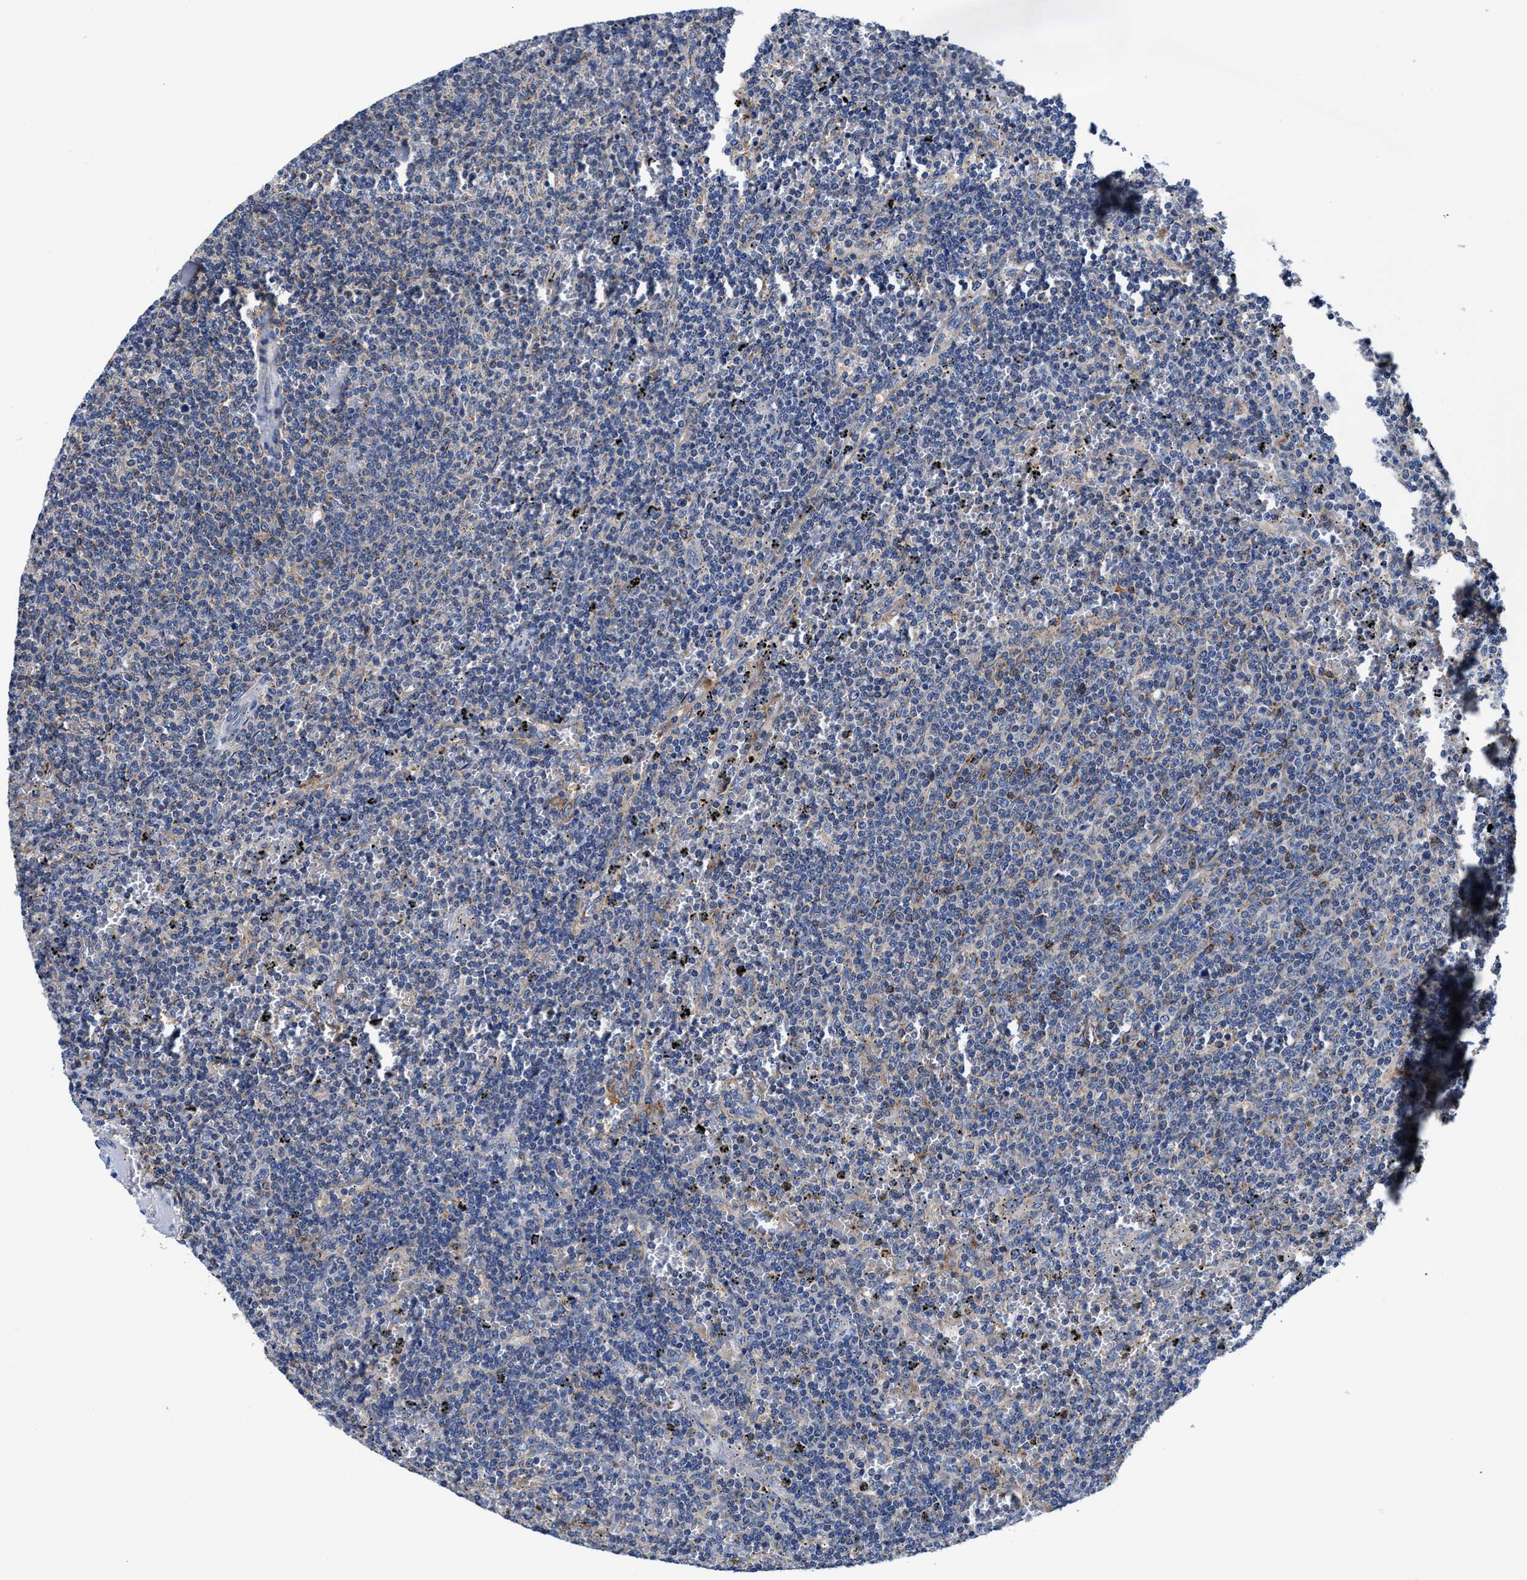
{"staining": {"intensity": "negative", "quantity": "none", "location": "none"}, "tissue": "lymphoma", "cell_type": "Tumor cells", "image_type": "cancer", "snomed": [{"axis": "morphology", "description": "Malignant lymphoma, non-Hodgkin's type, Low grade"}, {"axis": "topography", "description": "Spleen"}], "caption": "The immunohistochemistry micrograph has no significant staining in tumor cells of malignant lymphoma, non-Hodgkin's type (low-grade) tissue.", "gene": "TMEM30A", "patient": {"sex": "female", "age": 50}}